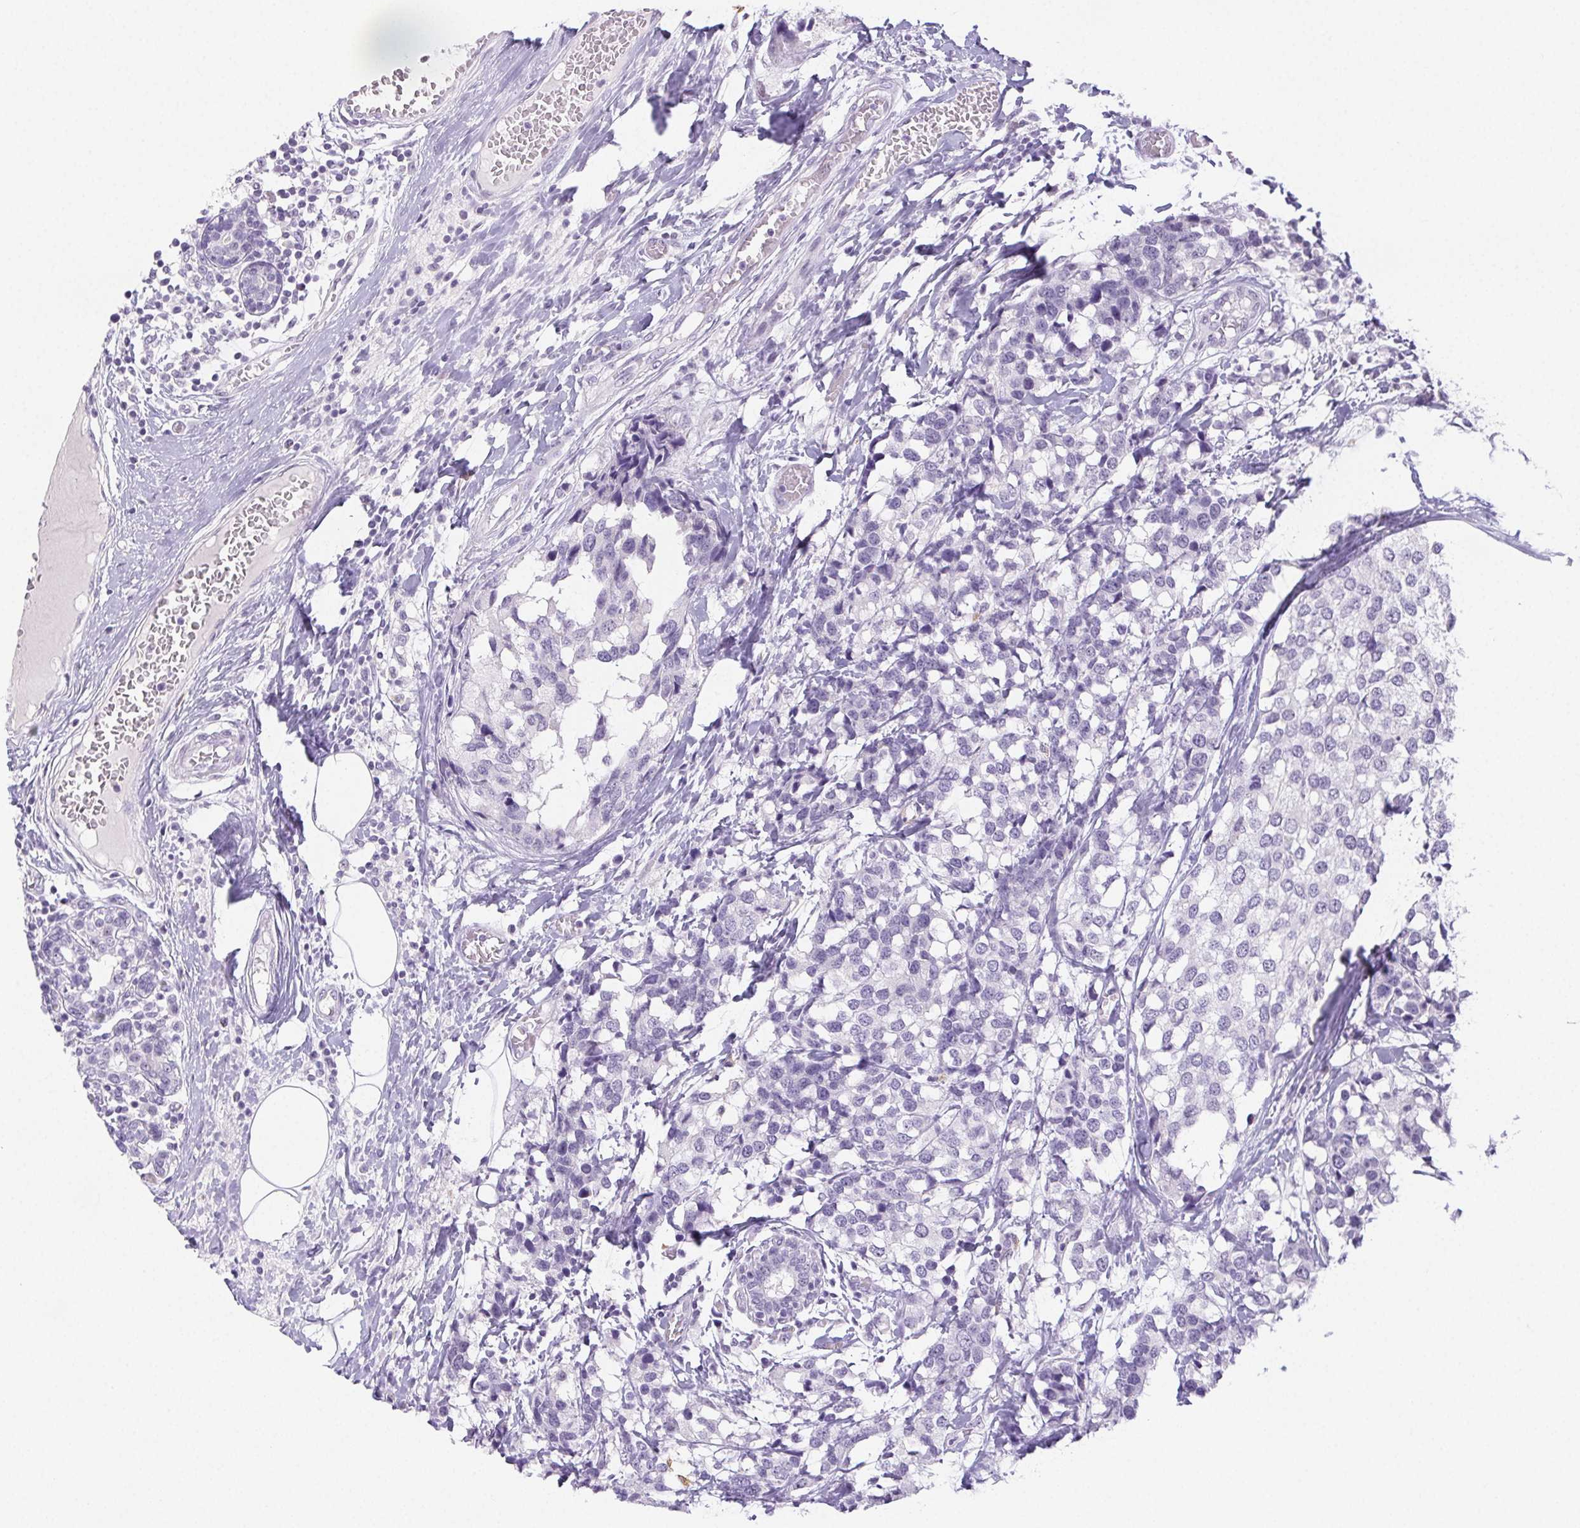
{"staining": {"intensity": "negative", "quantity": "none", "location": "none"}, "tissue": "breast cancer", "cell_type": "Tumor cells", "image_type": "cancer", "snomed": [{"axis": "morphology", "description": "Lobular carcinoma"}, {"axis": "topography", "description": "Breast"}], "caption": "A histopathology image of human breast cancer is negative for staining in tumor cells. Brightfield microscopy of IHC stained with DAB (3,3'-diaminobenzidine) (brown) and hematoxylin (blue), captured at high magnification.", "gene": "ST8SIA3", "patient": {"sex": "female", "age": 59}}